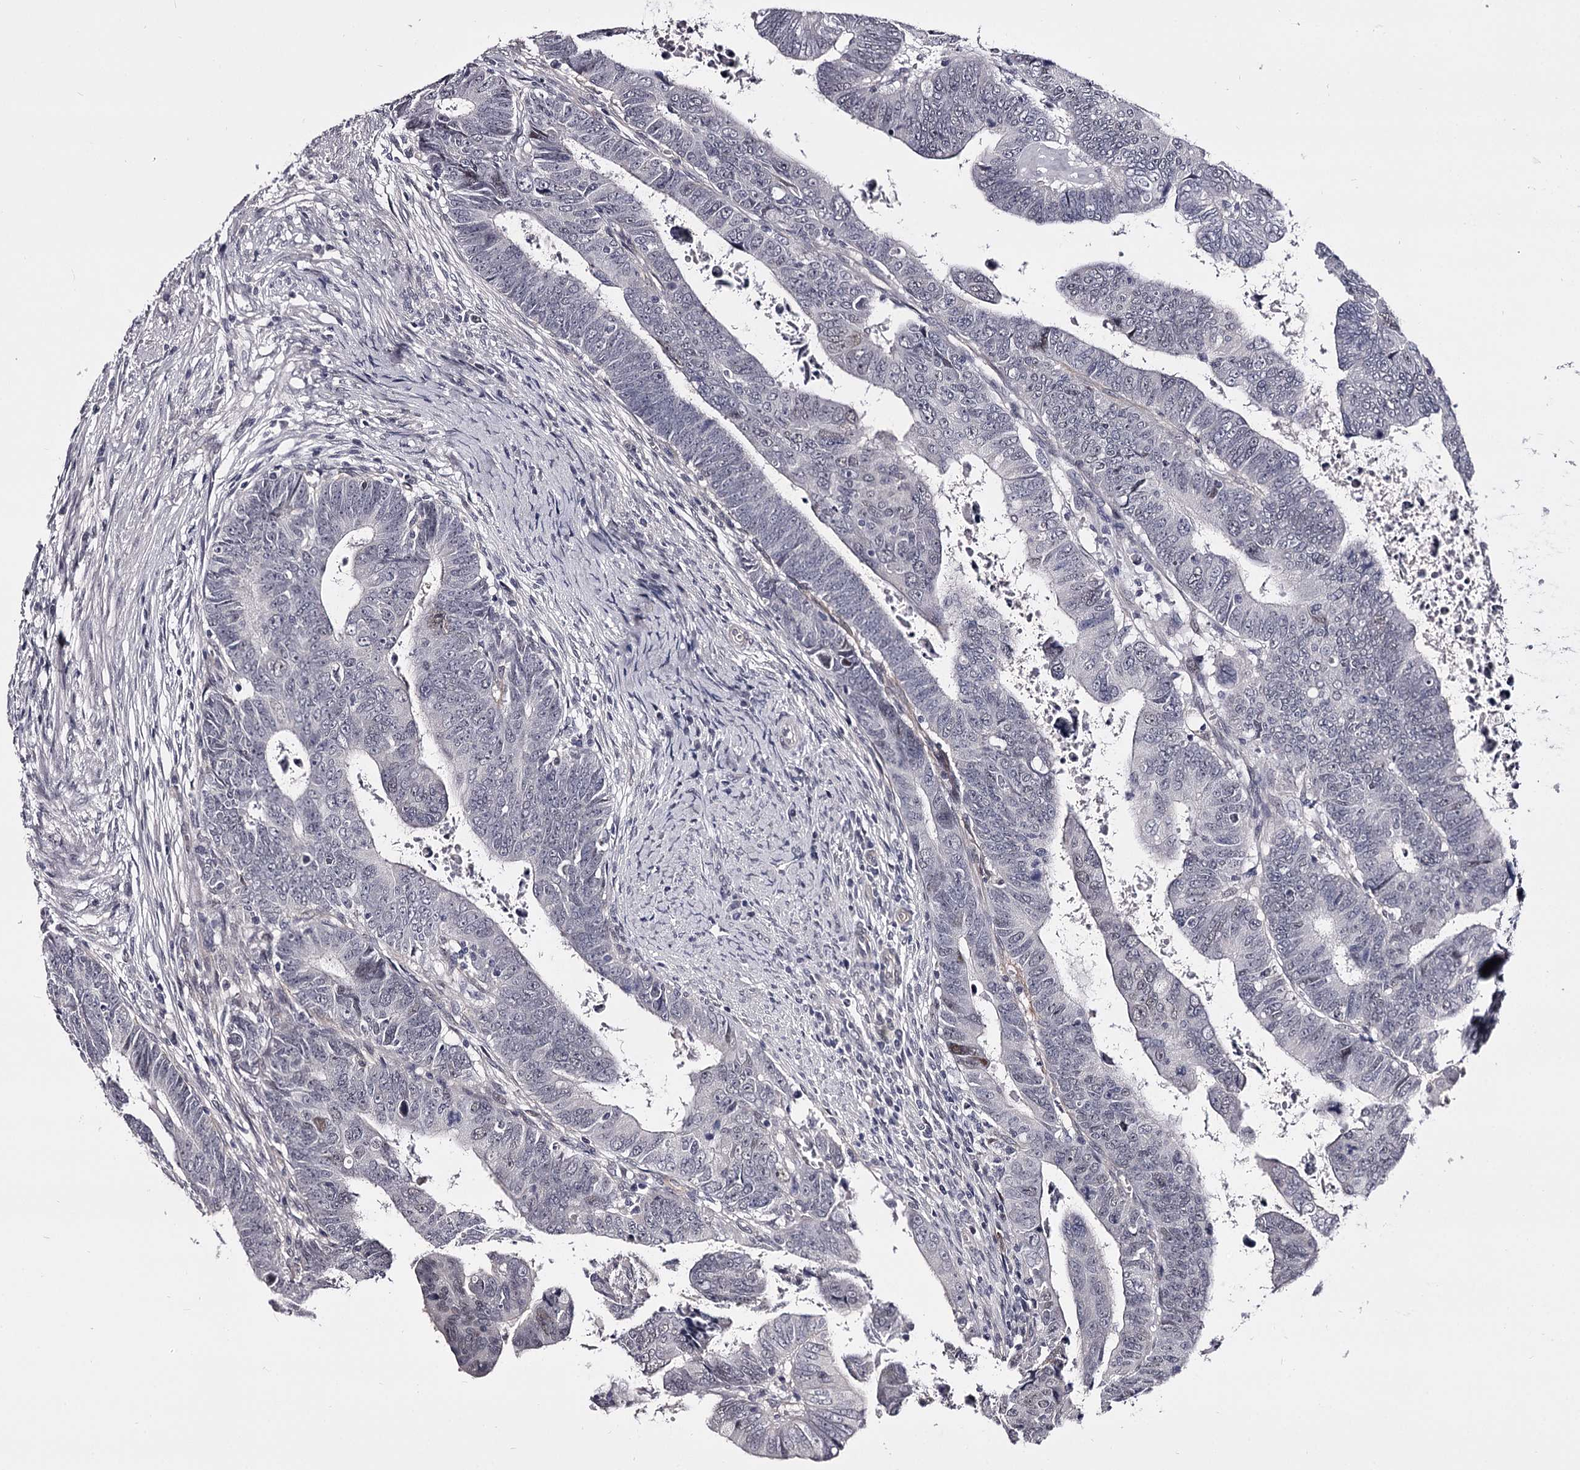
{"staining": {"intensity": "negative", "quantity": "none", "location": "none"}, "tissue": "colorectal cancer", "cell_type": "Tumor cells", "image_type": "cancer", "snomed": [{"axis": "morphology", "description": "Normal tissue, NOS"}, {"axis": "morphology", "description": "Adenocarcinoma, NOS"}, {"axis": "topography", "description": "Rectum"}], "caption": "Immunohistochemistry (IHC) photomicrograph of neoplastic tissue: adenocarcinoma (colorectal) stained with DAB demonstrates no significant protein staining in tumor cells. Nuclei are stained in blue.", "gene": "OVOL2", "patient": {"sex": "female", "age": 65}}